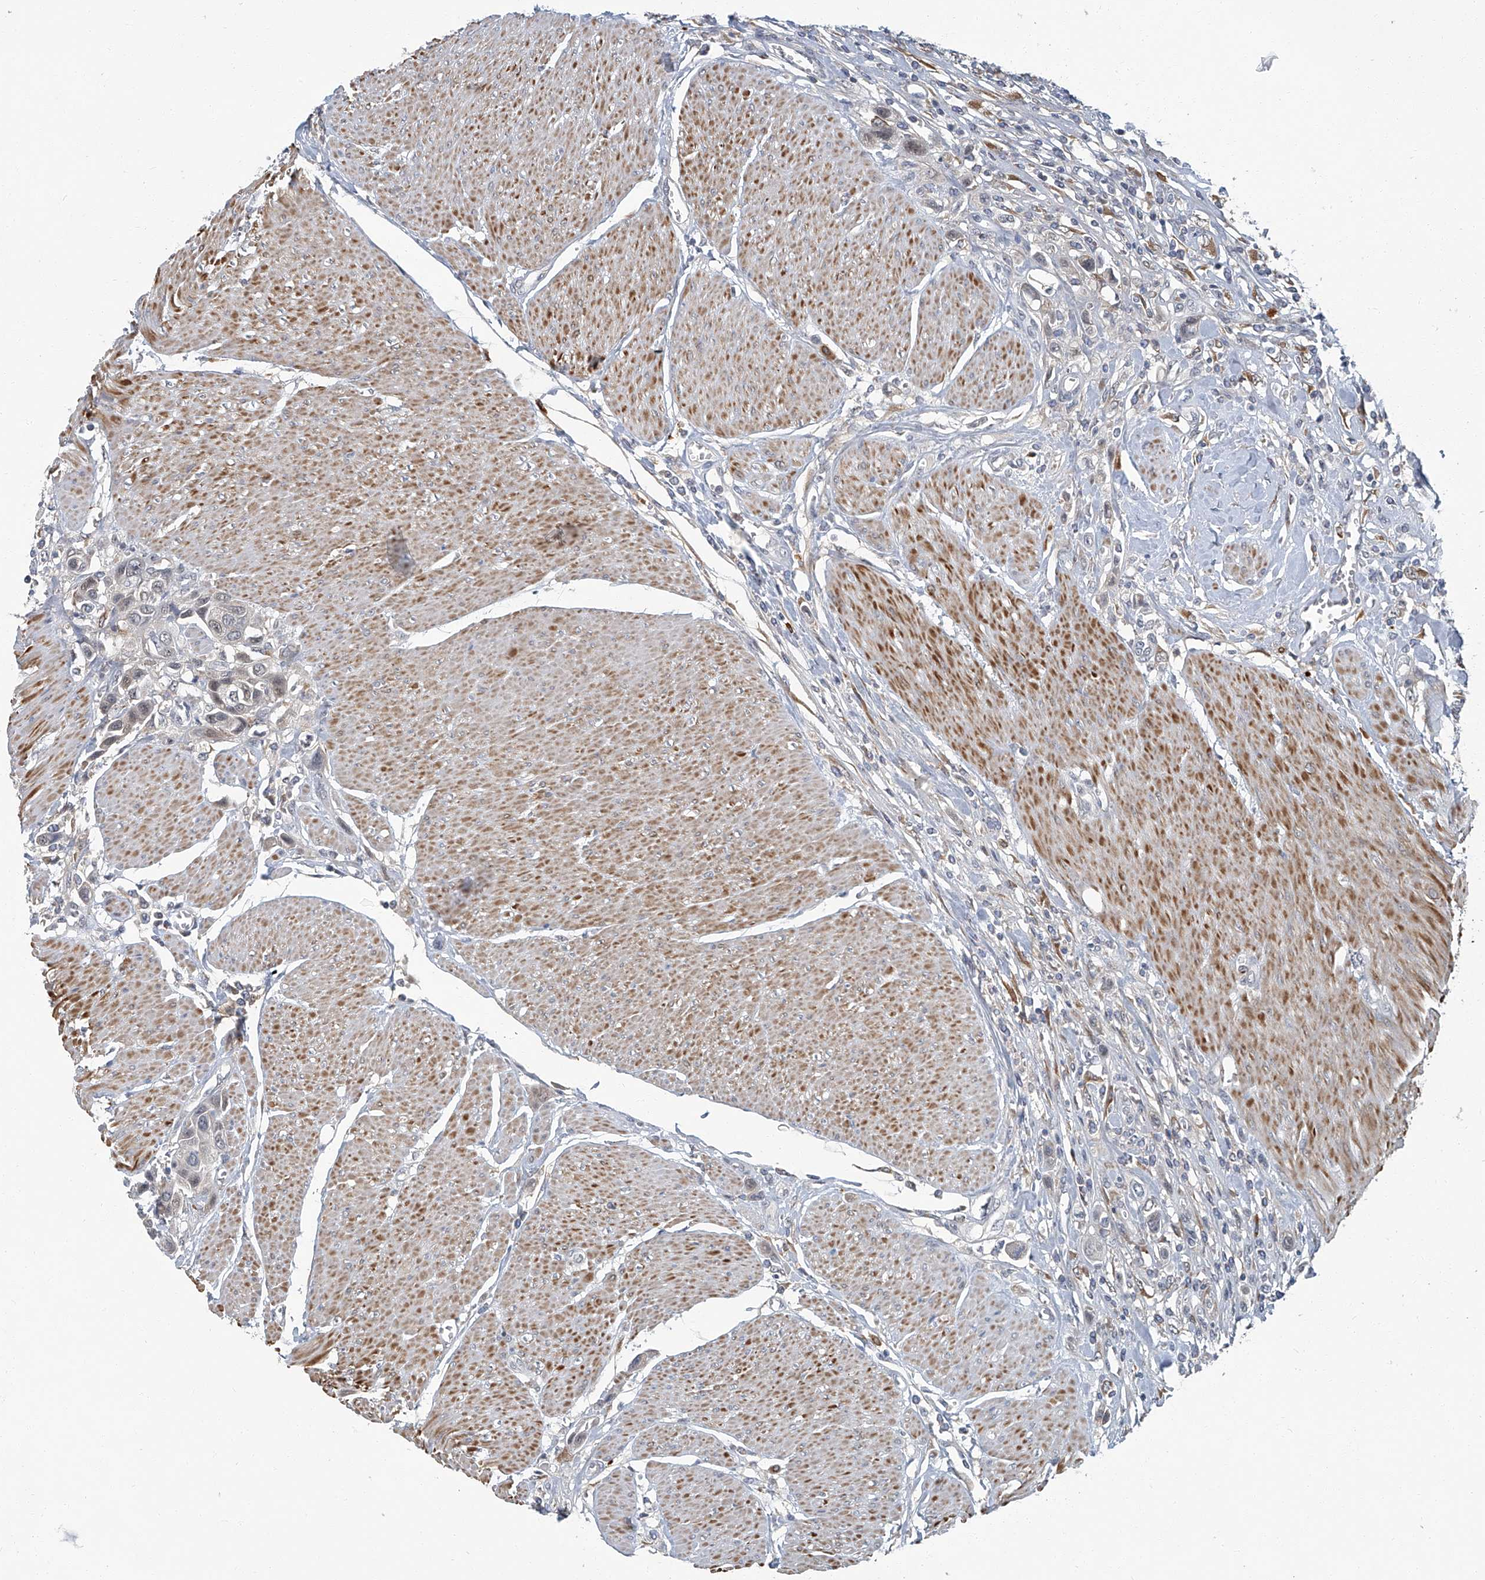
{"staining": {"intensity": "negative", "quantity": "none", "location": "none"}, "tissue": "urothelial cancer", "cell_type": "Tumor cells", "image_type": "cancer", "snomed": [{"axis": "morphology", "description": "Urothelial carcinoma, High grade"}, {"axis": "topography", "description": "Urinary bladder"}], "caption": "Tumor cells show no significant protein expression in urothelial carcinoma (high-grade).", "gene": "AKNAD1", "patient": {"sex": "male", "age": 50}}